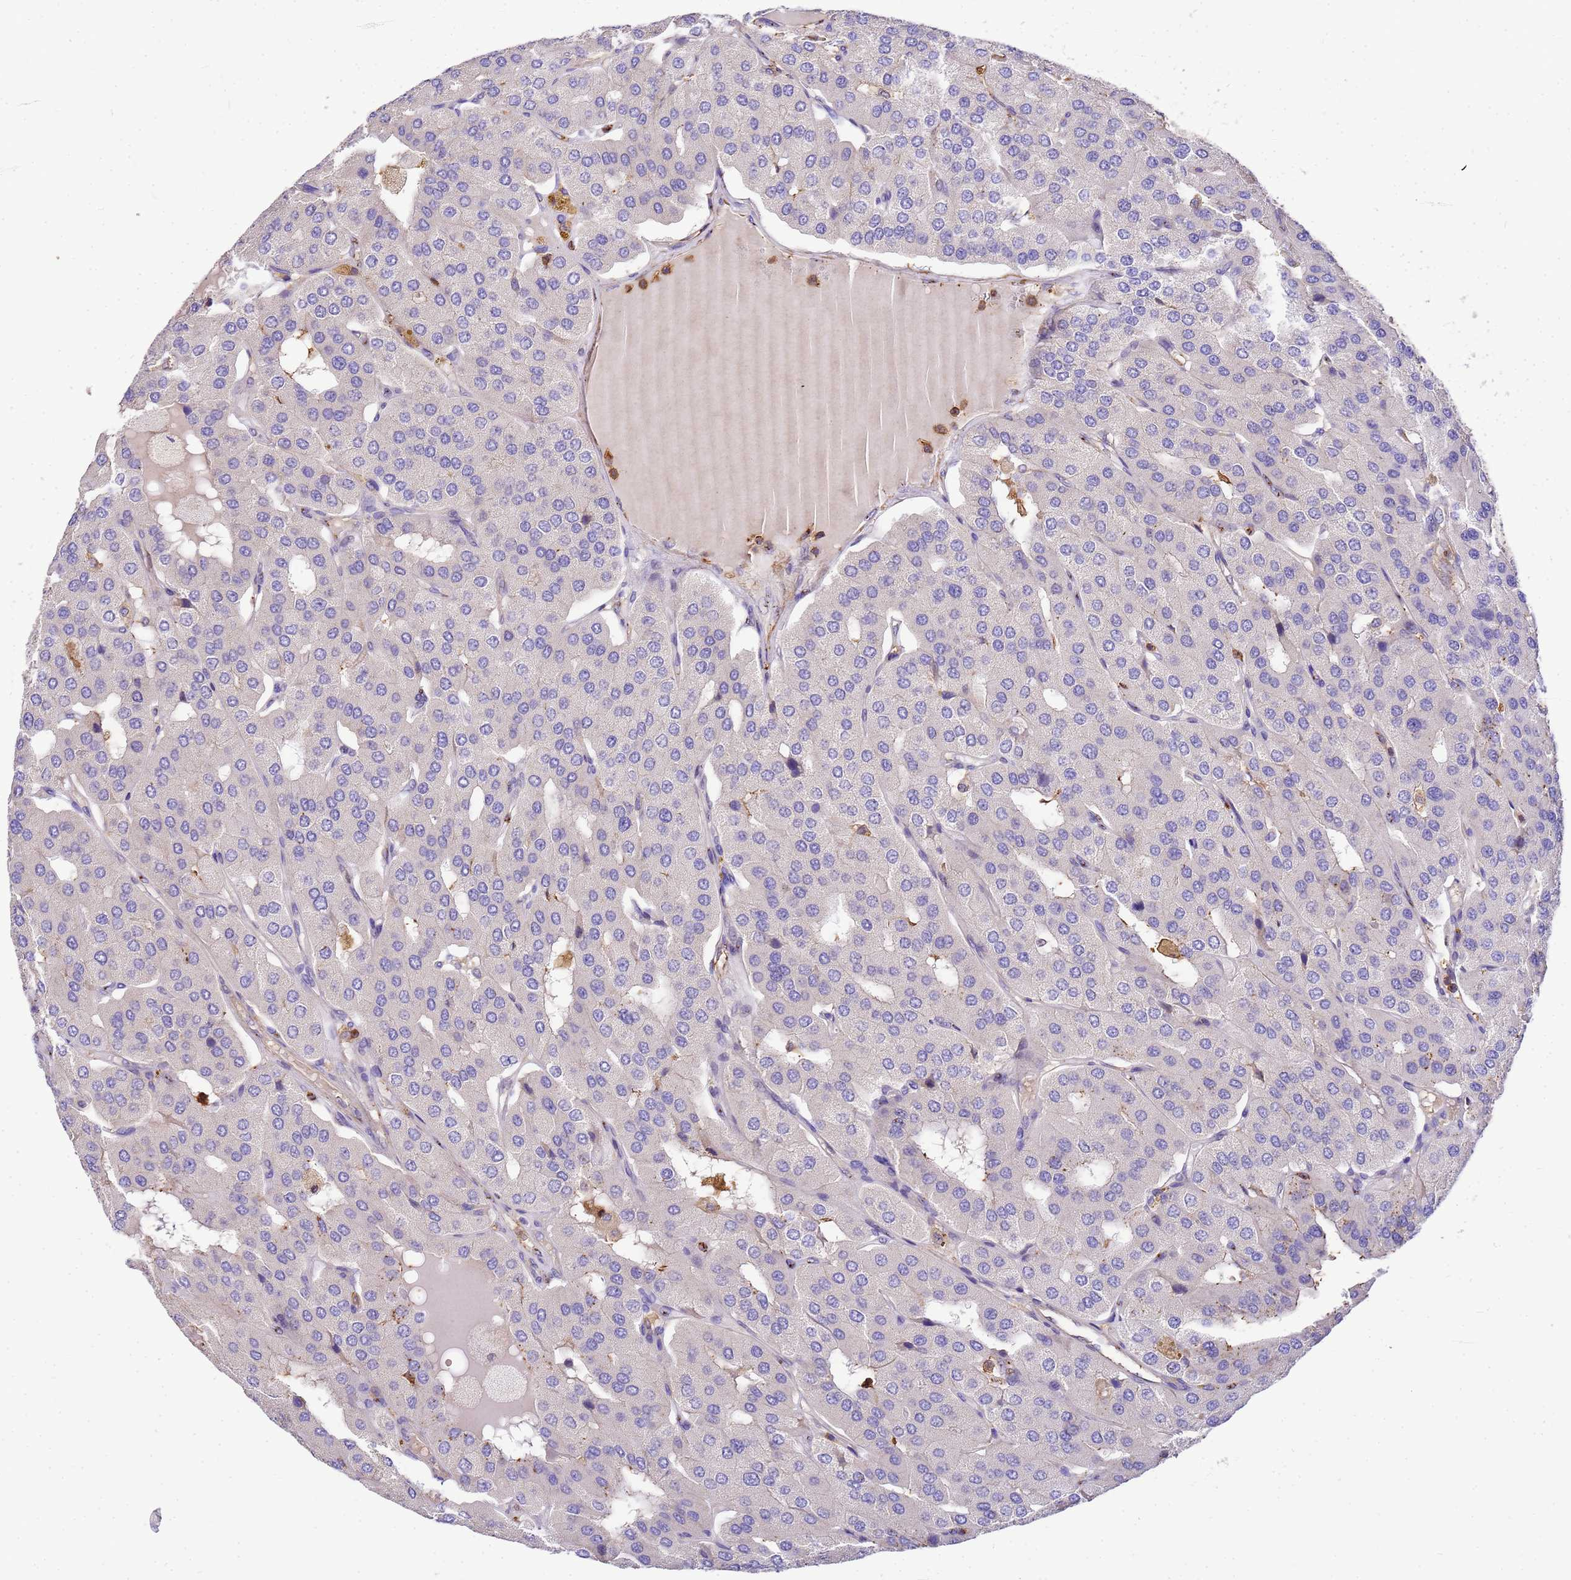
{"staining": {"intensity": "negative", "quantity": "none", "location": "none"}, "tissue": "parathyroid gland", "cell_type": "Glandular cells", "image_type": "normal", "snomed": [{"axis": "morphology", "description": "Normal tissue, NOS"}, {"axis": "morphology", "description": "Adenoma, NOS"}, {"axis": "topography", "description": "Parathyroid gland"}], "caption": "Immunohistochemistry micrograph of unremarkable parathyroid gland: human parathyroid gland stained with DAB reveals no significant protein positivity in glandular cells.", "gene": "WDR64", "patient": {"sex": "female", "age": 86}}